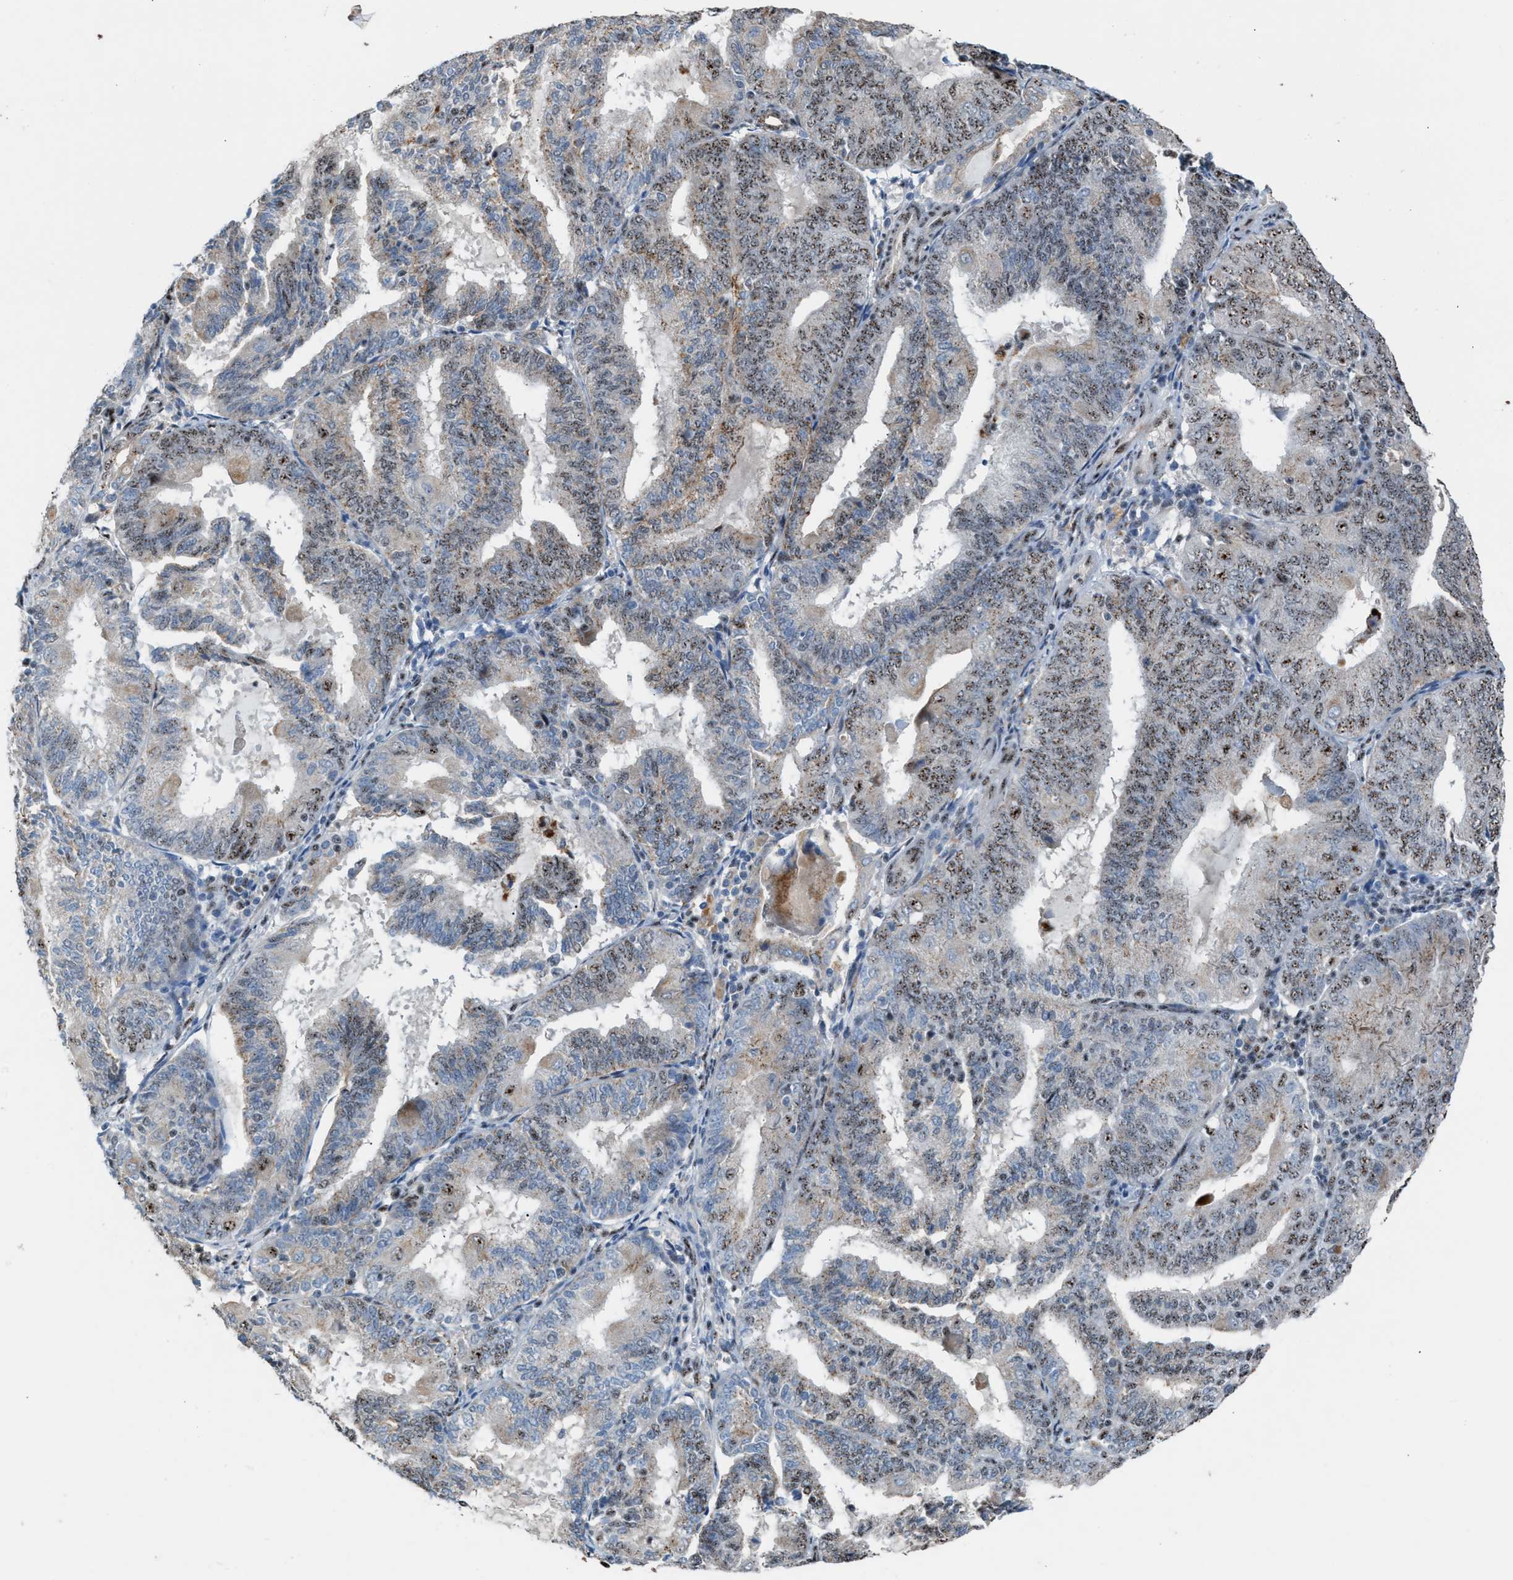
{"staining": {"intensity": "weak", "quantity": "25%-75%", "location": "cytoplasmic/membranous,nuclear"}, "tissue": "endometrial cancer", "cell_type": "Tumor cells", "image_type": "cancer", "snomed": [{"axis": "morphology", "description": "Adenocarcinoma, NOS"}, {"axis": "topography", "description": "Endometrium"}], "caption": "There is low levels of weak cytoplasmic/membranous and nuclear staining in tumor cells of adenocarcinoma (endometrial), as demonstrated by immunohistochemical staining (brown color).", "gene": "CENPP", "patient": {"sex": "female", "age": 81}}